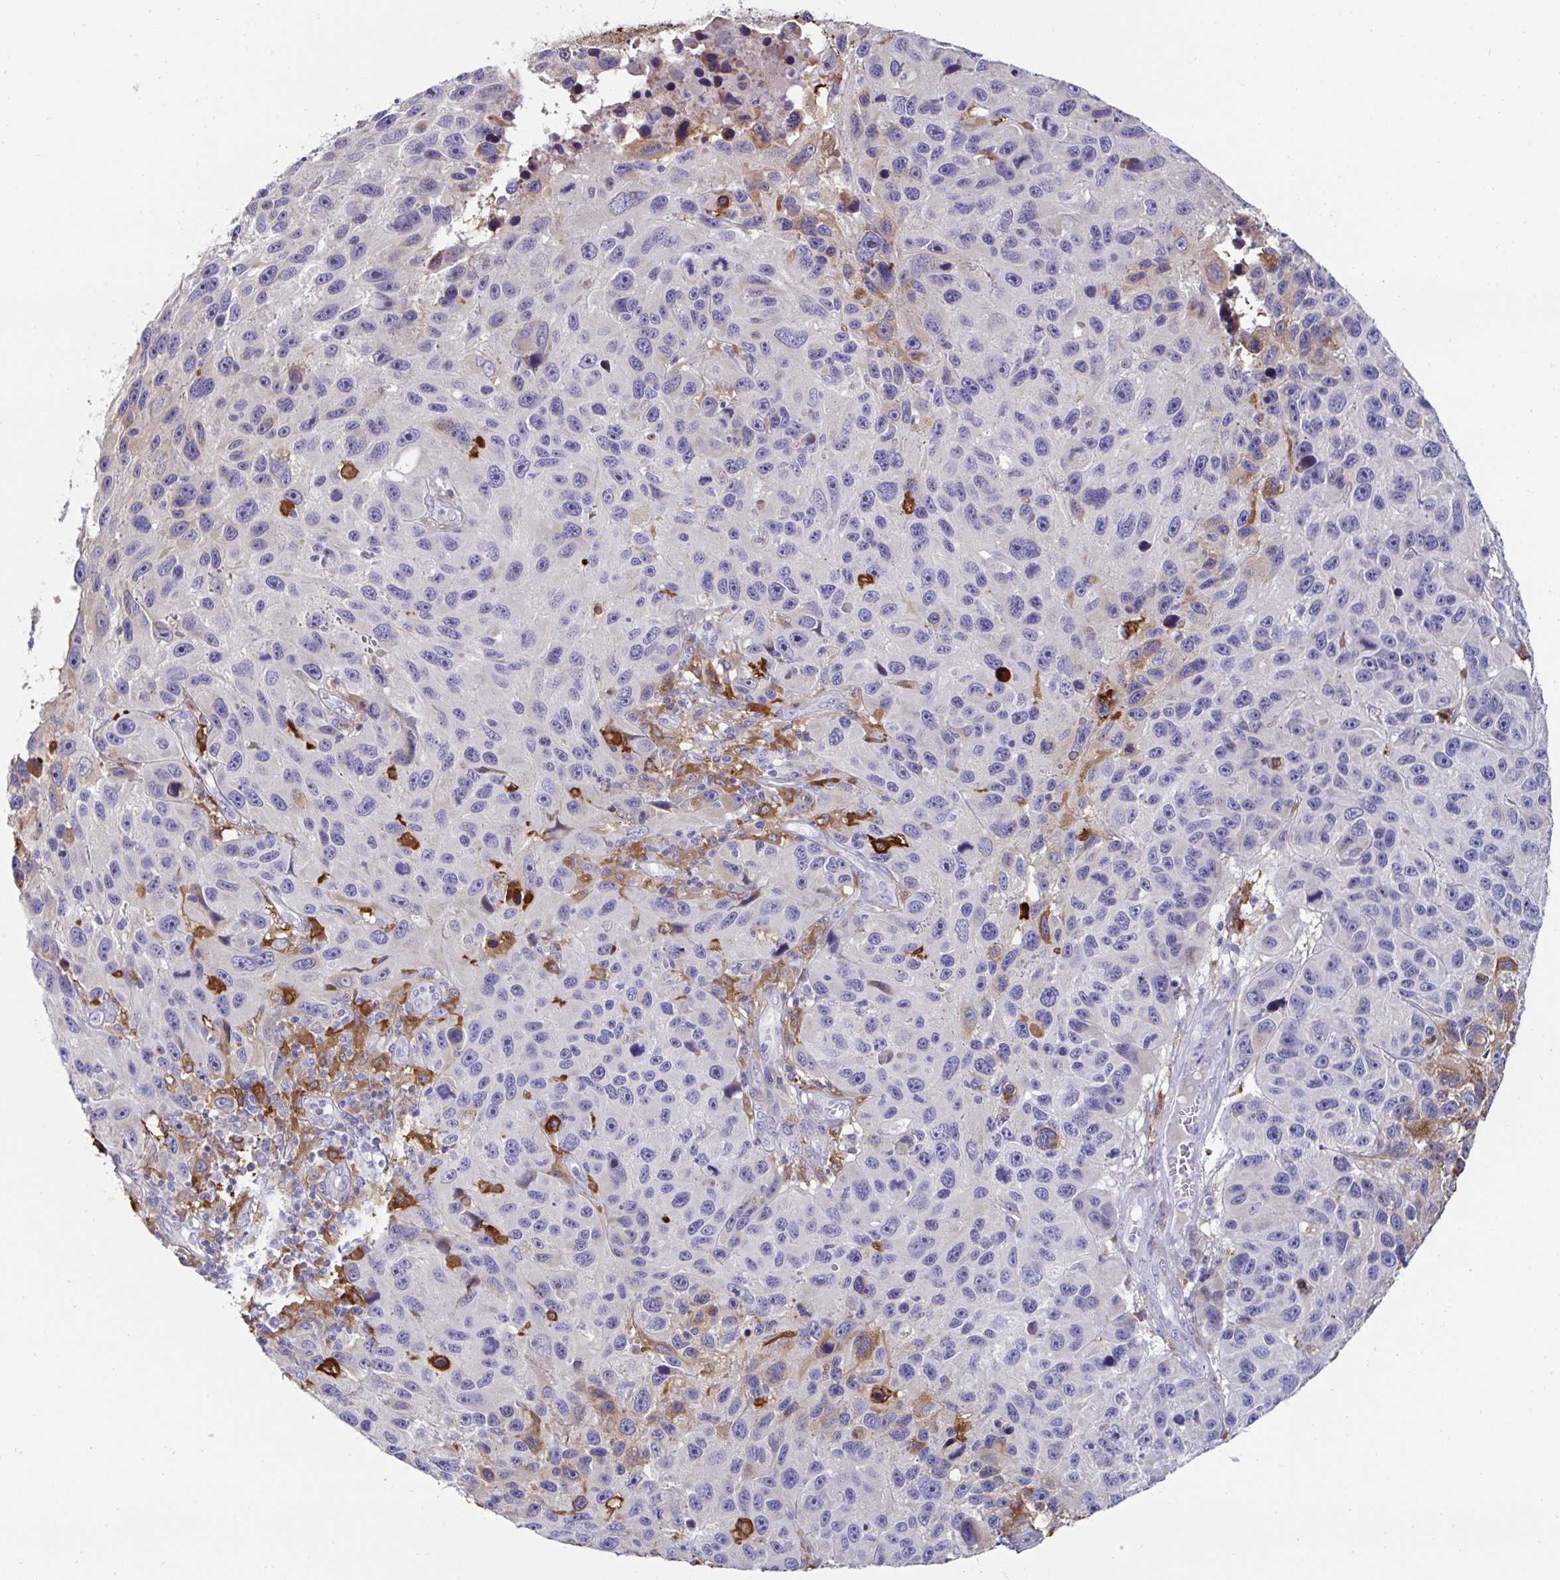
{"staining": {"intensity": "weak", "quantity": "<25%", "location": "cytoplasmic/membranous"}, "tissue": "melanoma", "cell_type": "Tumor cells", "image_type": "cancer", "snomed": [{"axis": "morphology", "description": "Malignant melanoma, NOS"}, {"axis": "topography", "description": "Skin"}], "caption": "Protein analysis of melanoma demonstrates no significant expression in tumor cells.", "gene": "FBXL13", "patient": {"sex": "male", "age": 53}}